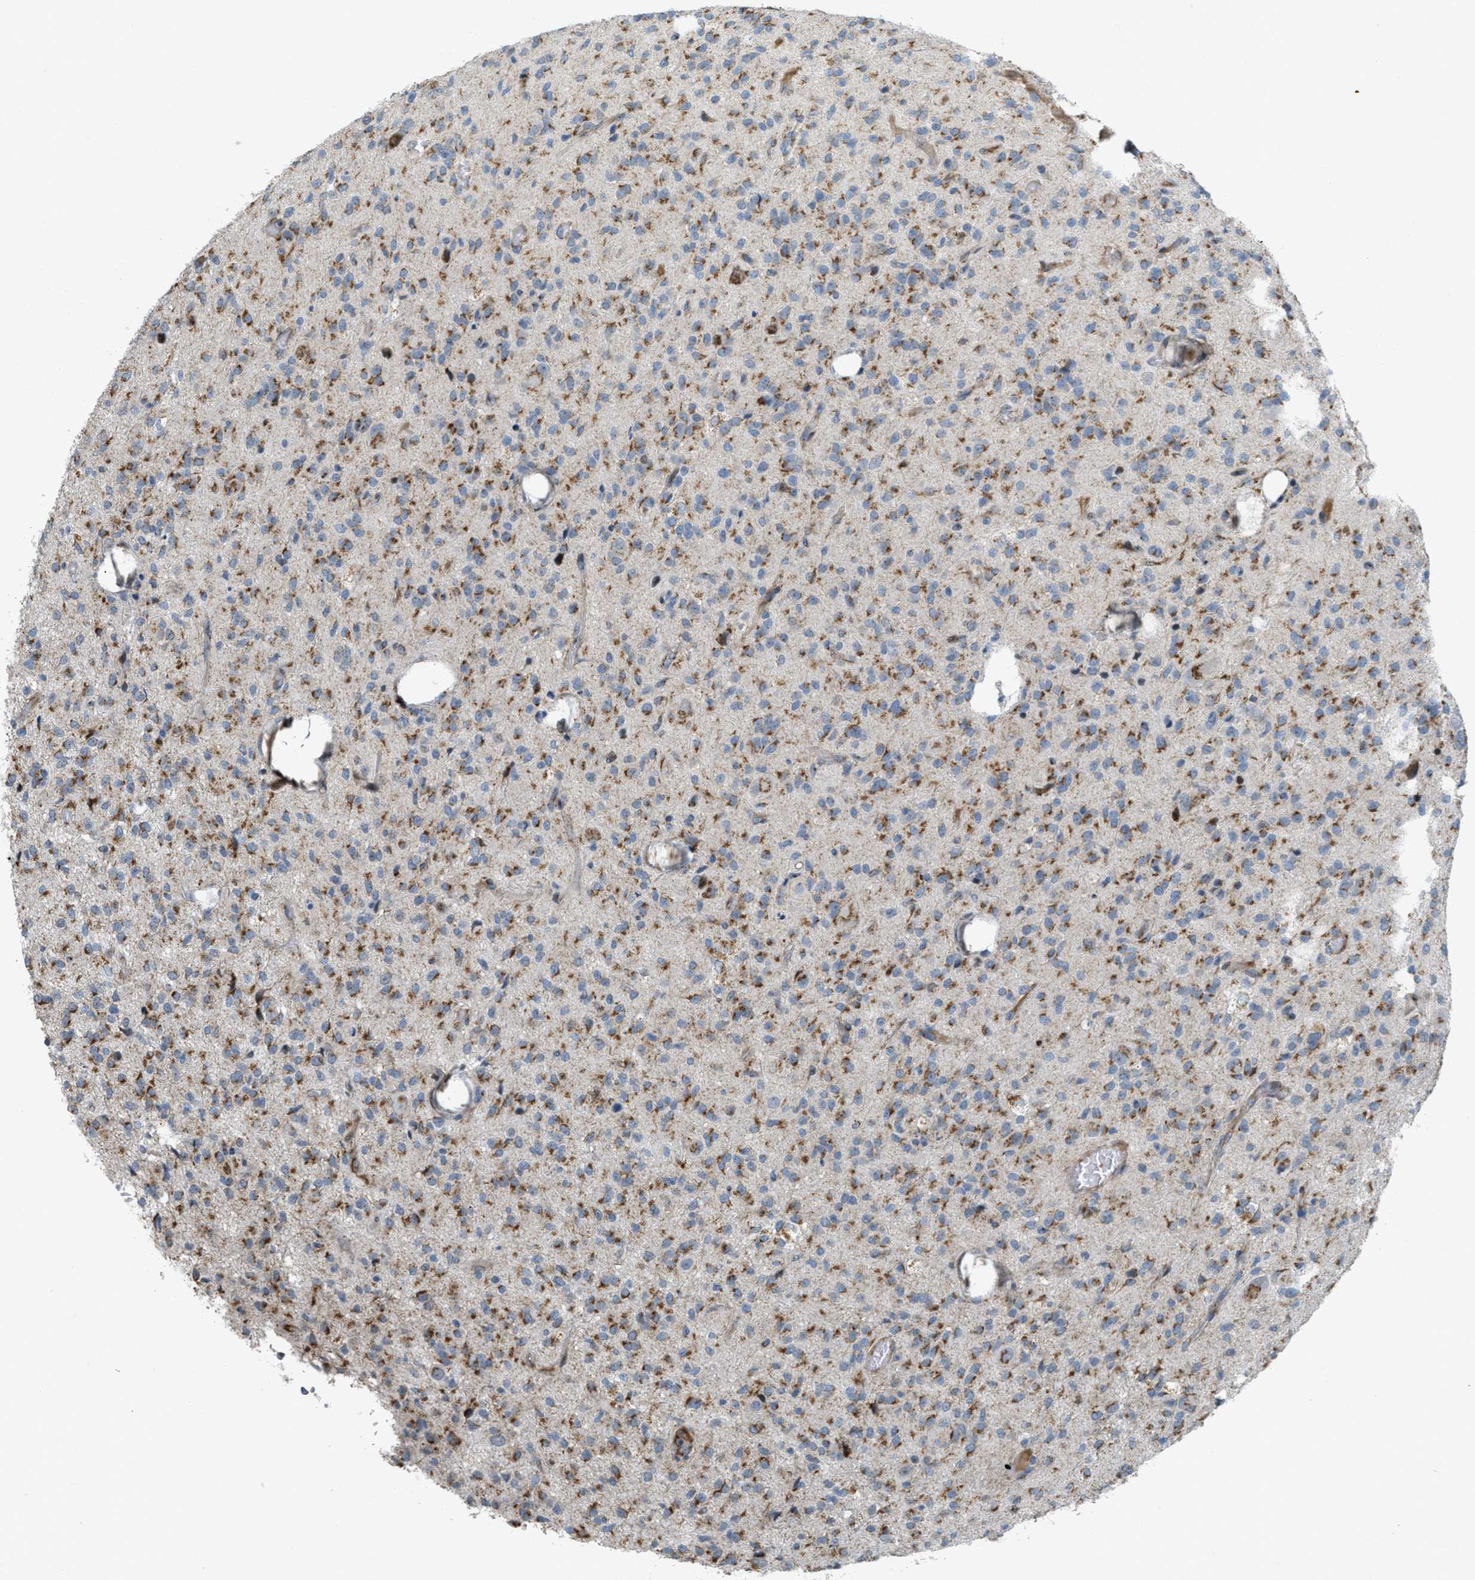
{"staining": {"intensity": "moderate", "quantity": ">75%", "location": "cytoplasmic/membranous"}, "tissue": "glioma", "cell_type": "Tumor cells", "image_type": "cancer", "snomed": [{"axis": "morphology", "description": "Glioma, malignant, High grade"}, {"axis": "topography", "description": "Brain"}], "caption": "Immunohistochemical staining of malignant high-grade glioma shows moderate cytoplasmic/membranous protein staining in approximately >75% of tumor cells.", "gene": "ZFPL1", "patient": {"sex": "female", "age": 59}}